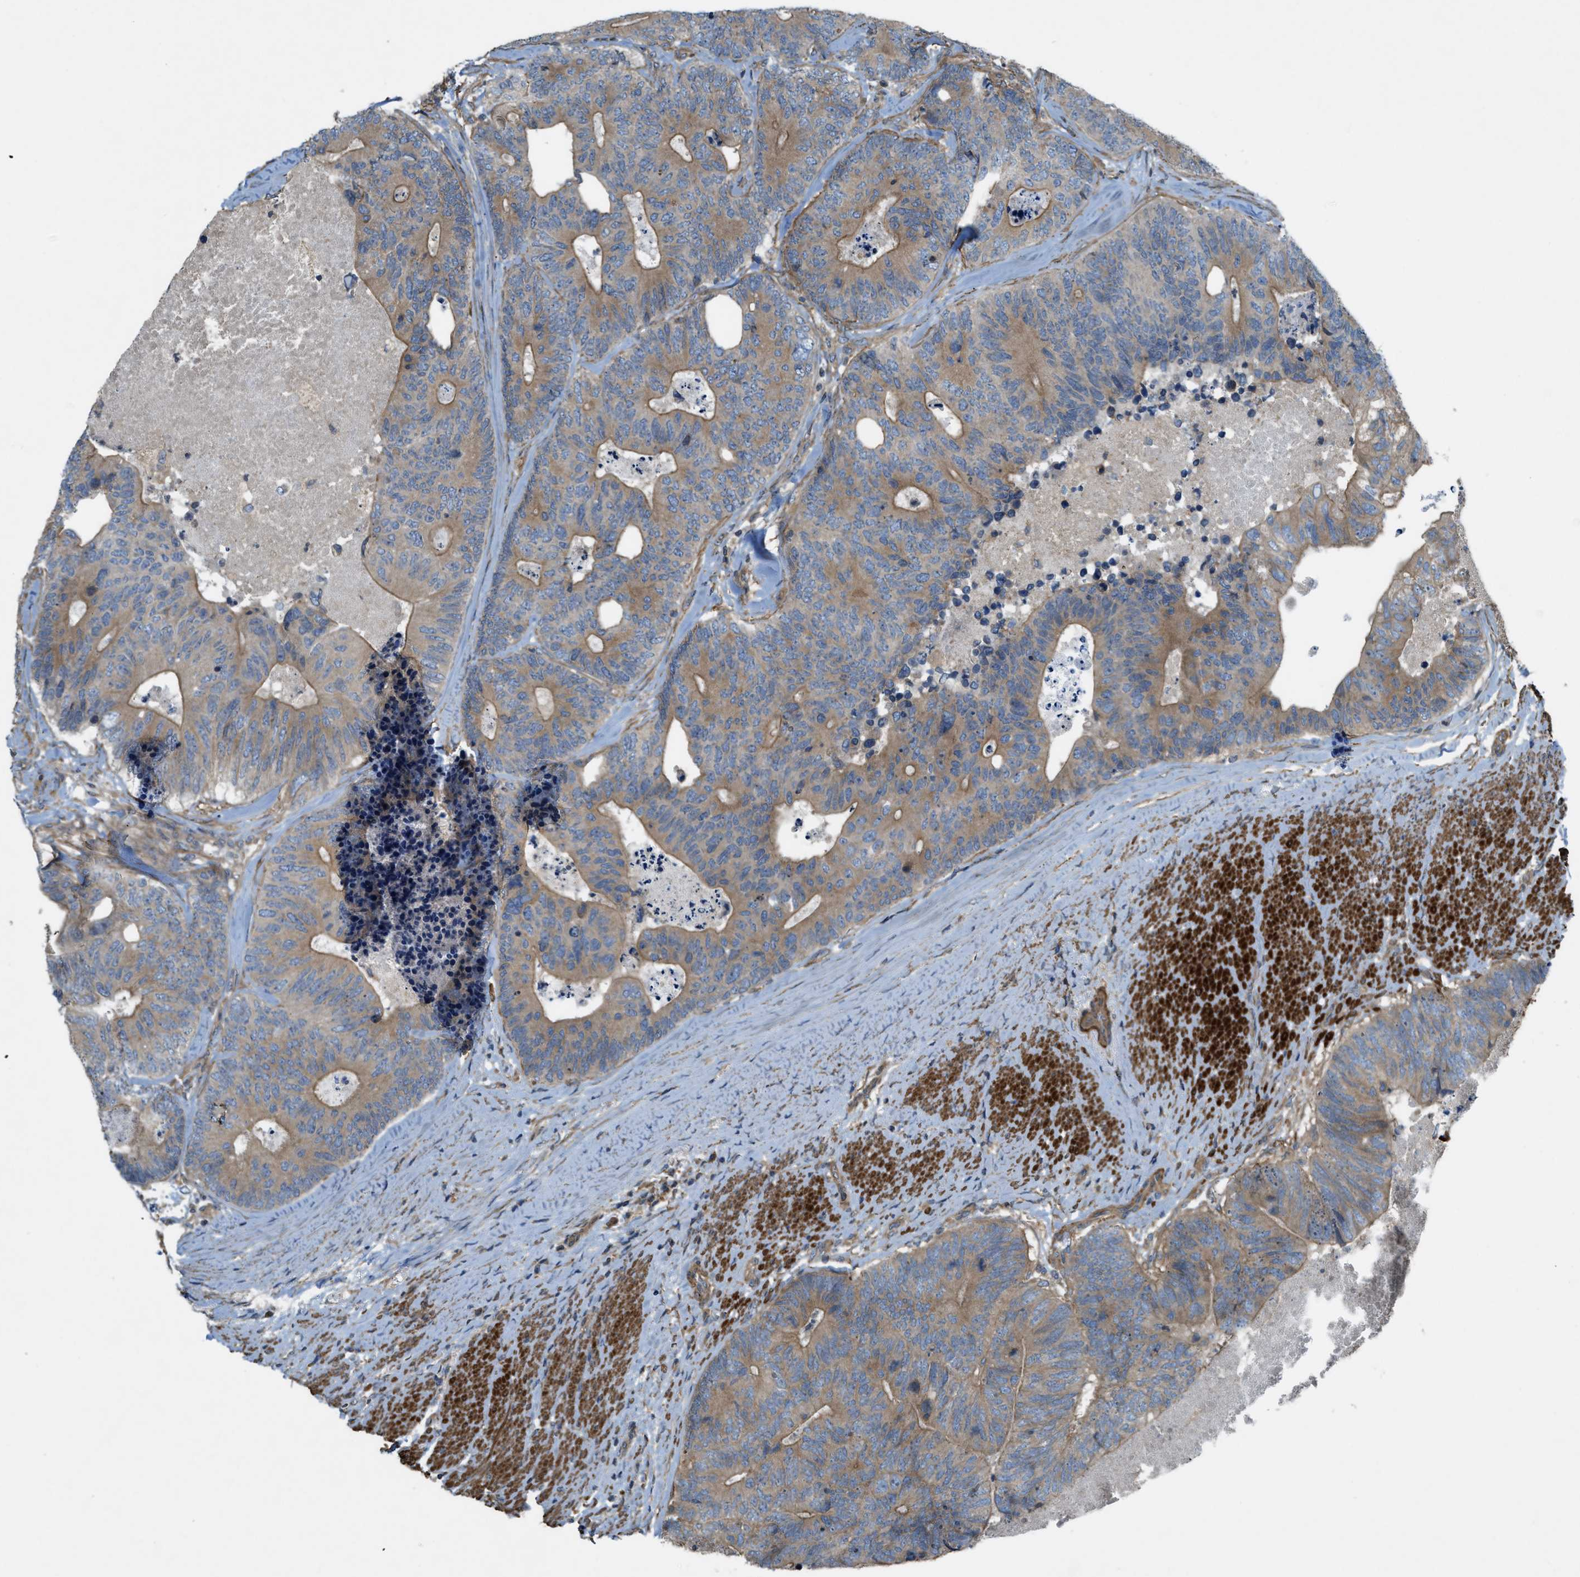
{"staining": {"intensity": "moderate", "quantity": ">75%", "location": "cytoplasmic/membranous"}, "tissue": "colorectal cancer", "cell_type": "Tumor cells", "image_type": "cancer", "snomed": [{"axis": "morphology", "description": "Adenocarcinoma, NOS"}, {"axis": "topography", "description": "Colon"}], "caption": "There is medium levels of moderate cytoplasmic/membranous positivity in tumor cells of colorectal adenocarcinoma, as demonstrated by immunohistochemical staining (brown color).", "gene": "VEZT", "patient": {"sex": "female", "age": 67}}